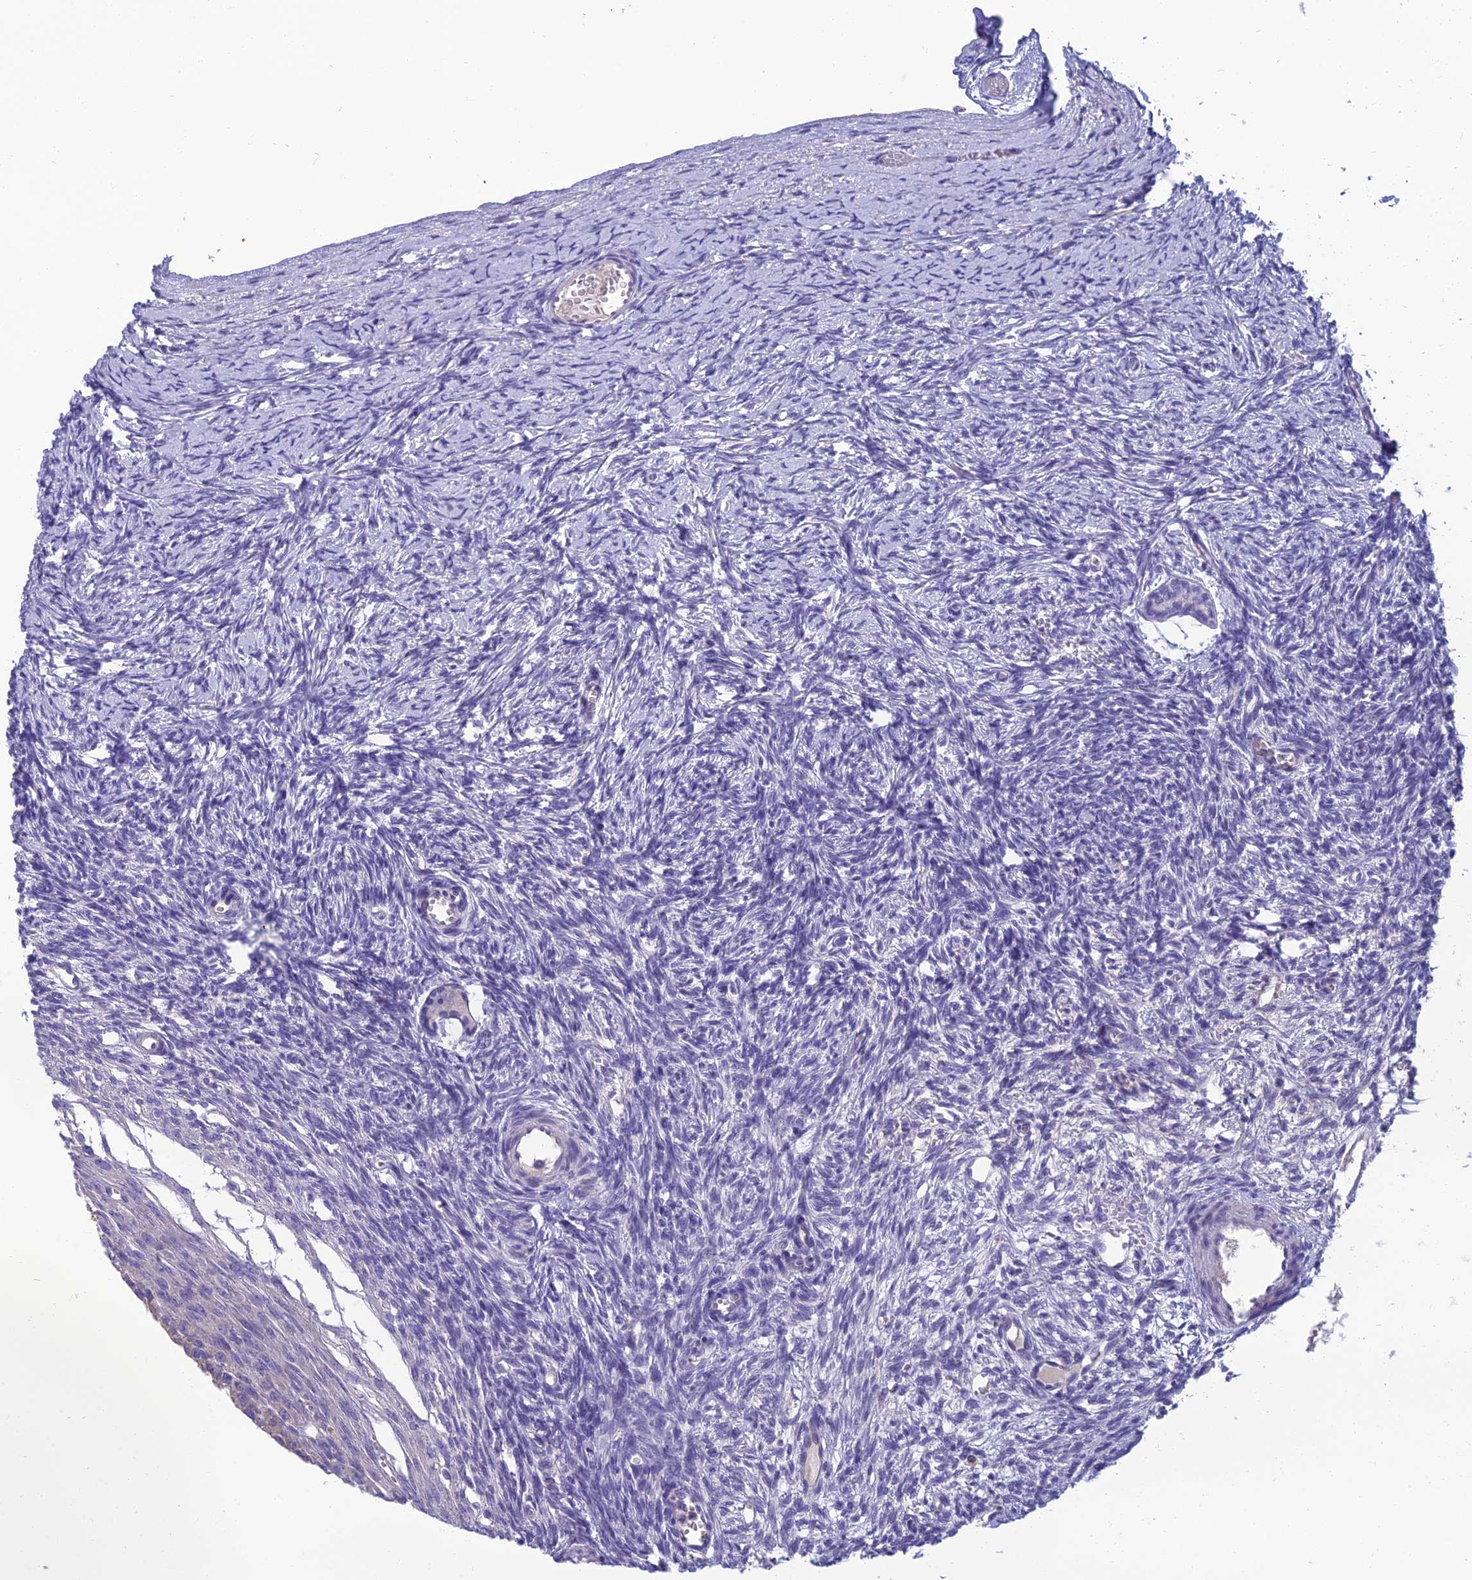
{"staining": {"intensity": "negative", "quantity": "none", "location": "none"}, "tissue": "ovary", "cell_type": "Follicle cells", "image_type": "normal", "snomed": [{"axis": "morphology", "description": "Normal tissue, NOS"}, {"axis": "topography", "description": "Ovary"}], "caption": "Immunohistochemistry image of normal ovary stained for a protein (brown), which exhibits no positivity in follicle cells.", "gene": "SPTLC3", "patient": {"sex": "female", "age": 39}}